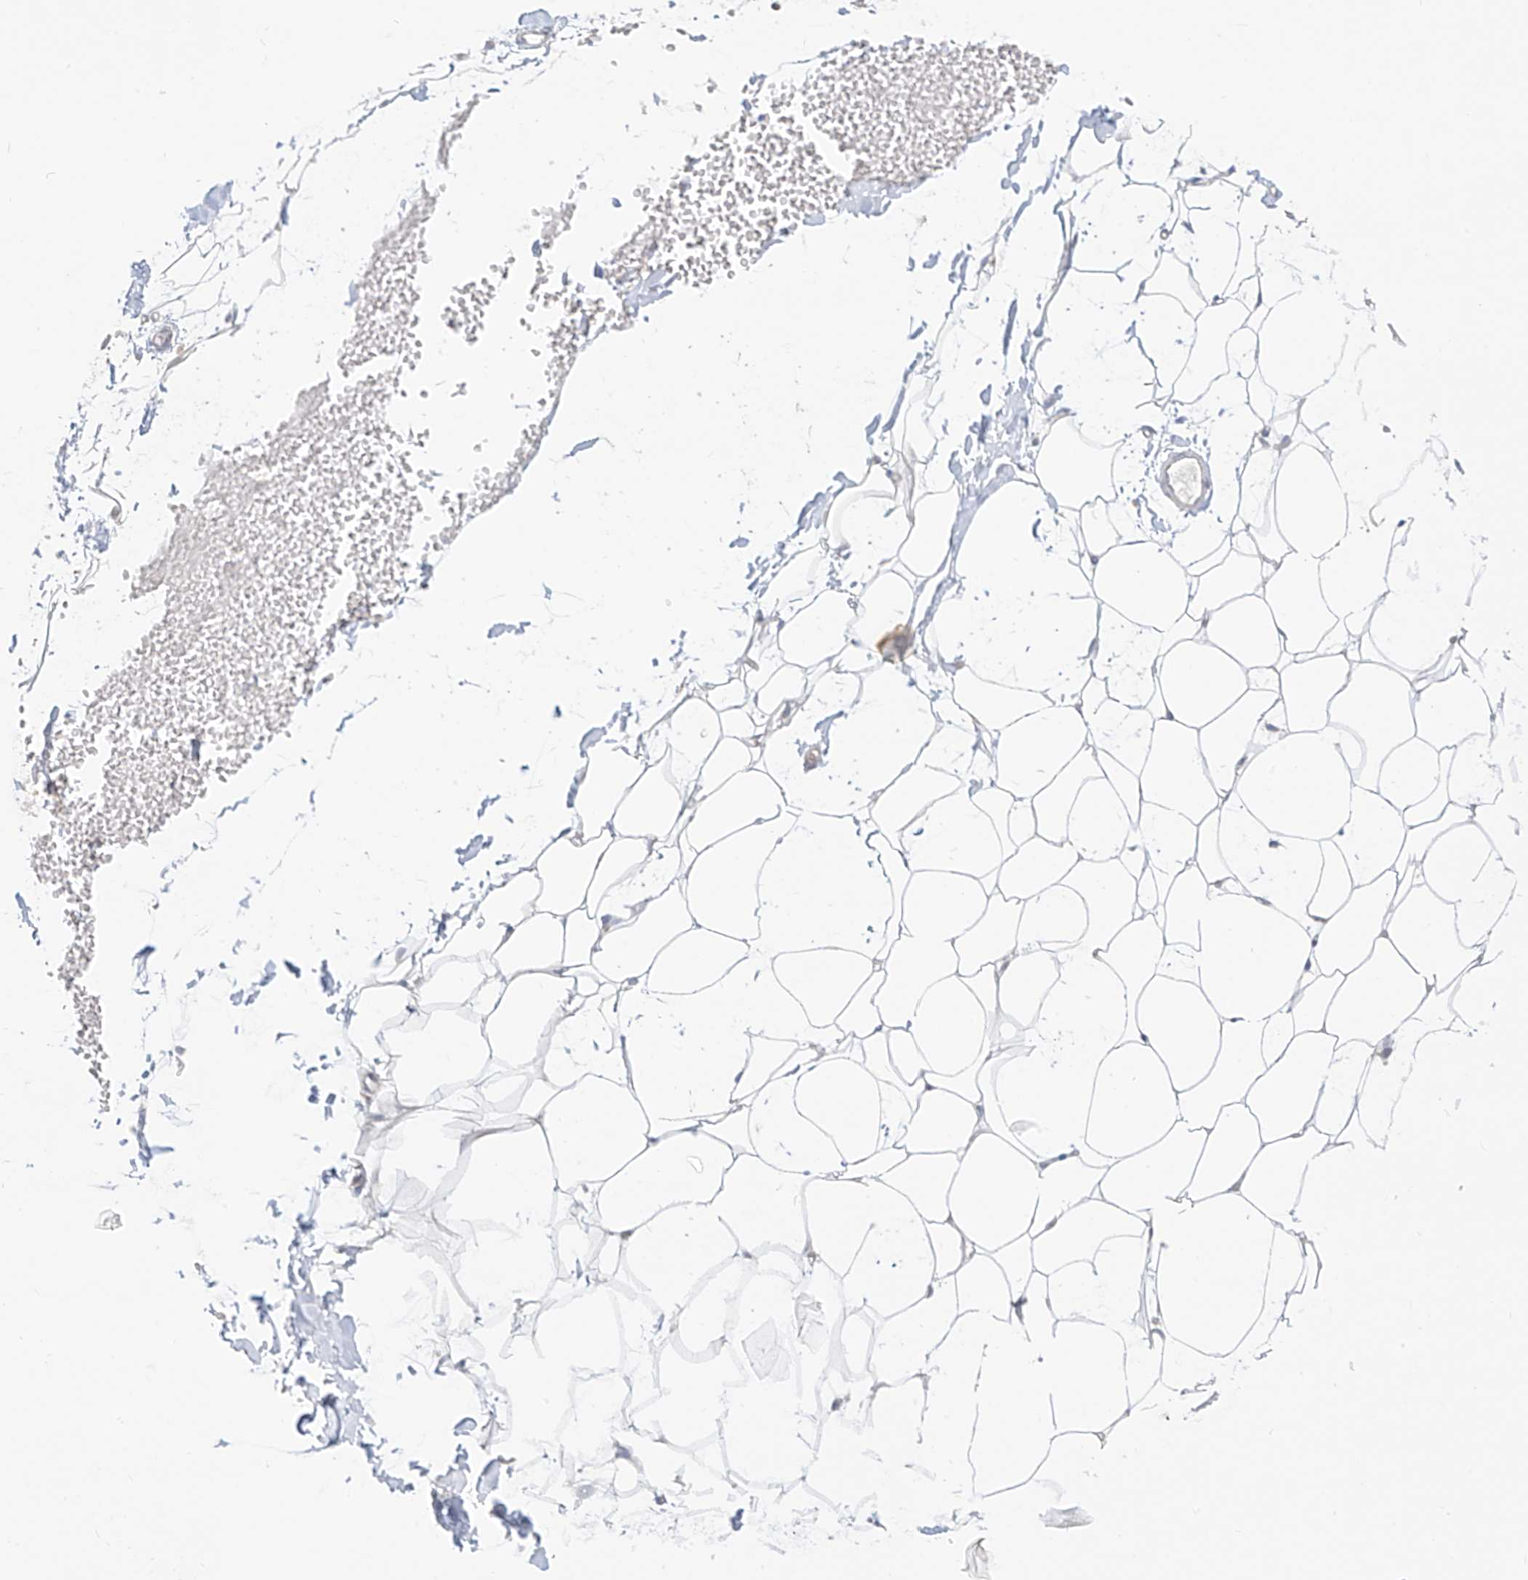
{"staining": {"intensity": "negative", "quantity": "none", "location": "none"}, "tissue": "adipose tissue", "cell_type": "Adipocytes", "image_type": "normal", "snomed": [{"axis": "morphology", "description": "Normal tissue, NOS"}, {"axis": "topography", "description": "Breast"}], "caption": "This is an immunohistochemistry (IHC) photomicrograph of benign human adipose tissue. There is no staining in adipocytes.", "gene": "SYTL3", "patient": {"sex": "female", "age": 23}}